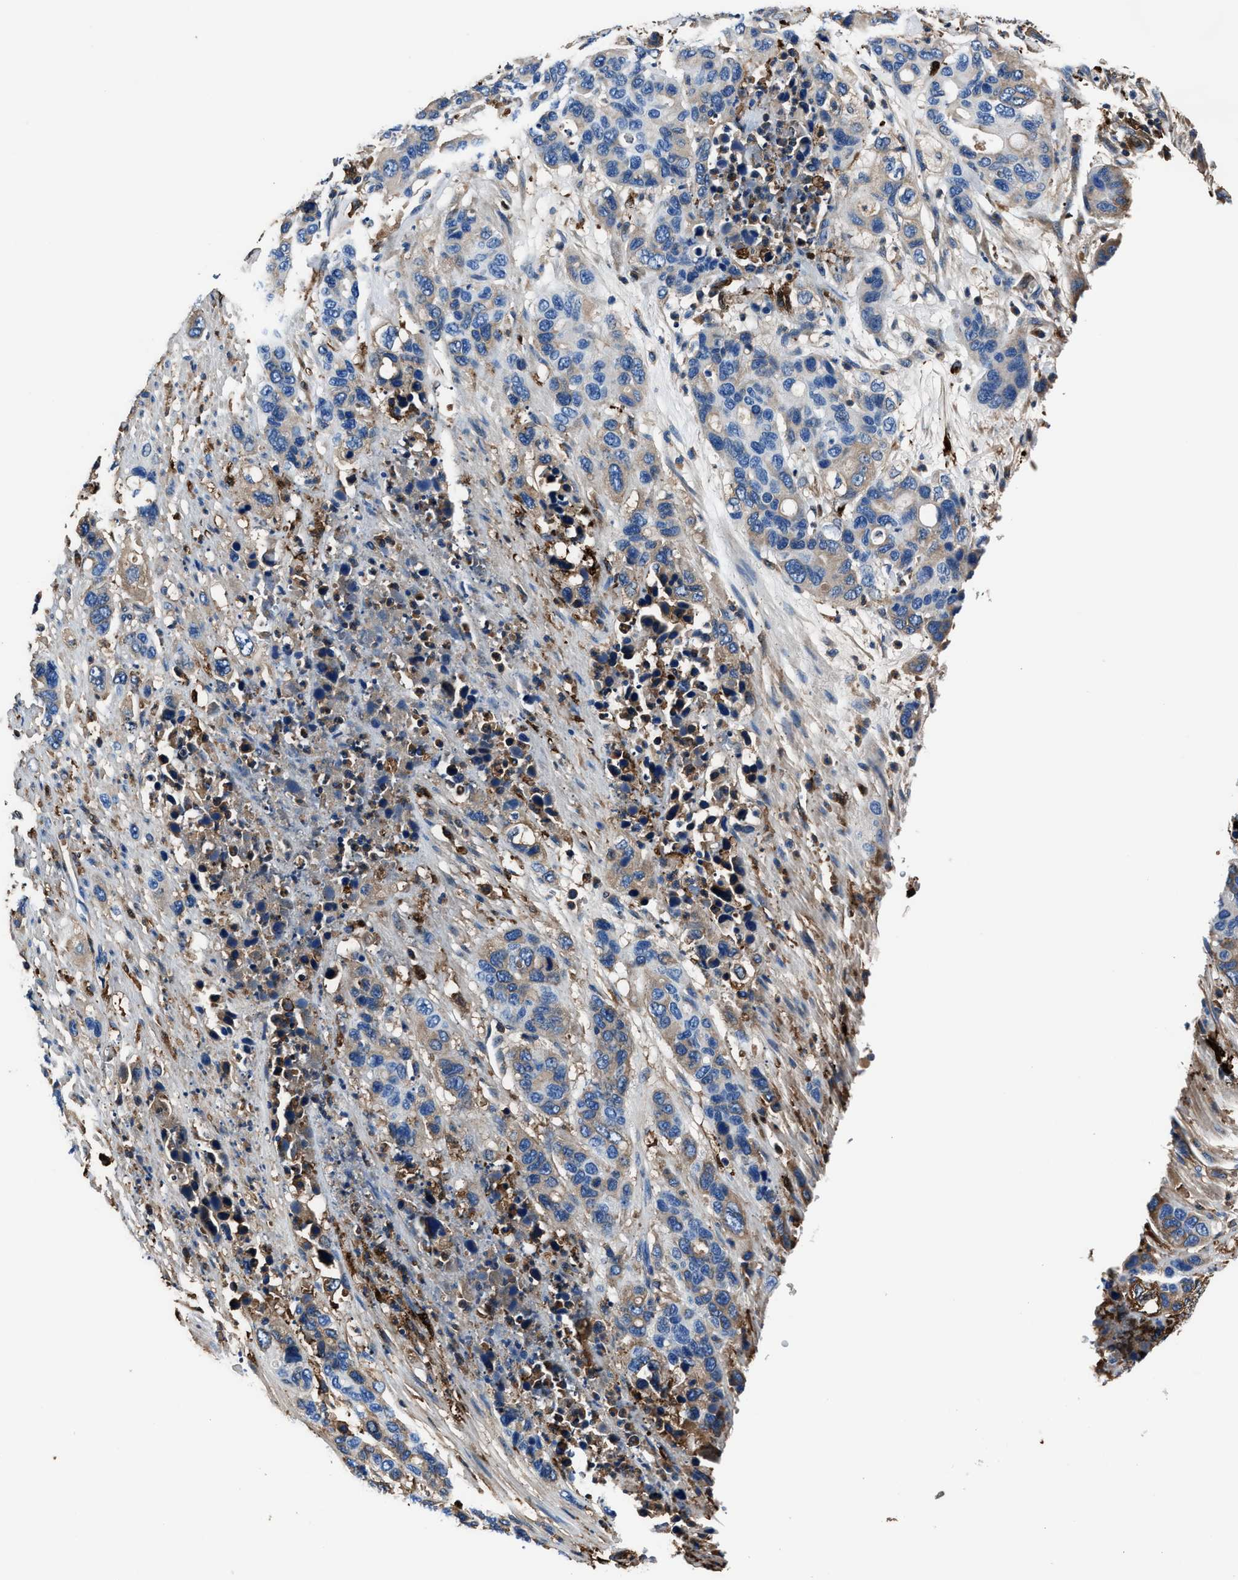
{"staining": {"intensity": "weak", "quantity": "<25%", "location": "cytoplasmic/membranous"}, "tissue": "pancreatic cancer", "cell_type": "Tumor cells", "image_type": "cancer", "snomed": [{"axis": "morphology", "description": "Adenocarcinoma, NOS"}, {"axis": "topography", "description": "Pancreas"}], "caption": "This is an immunohistochemistry (IHC) photomicrograph of pancreatic cancer. There is no positivity in tumor cells.", "gene": "FTL", "patient": {"sex": "female", "age": 71}}